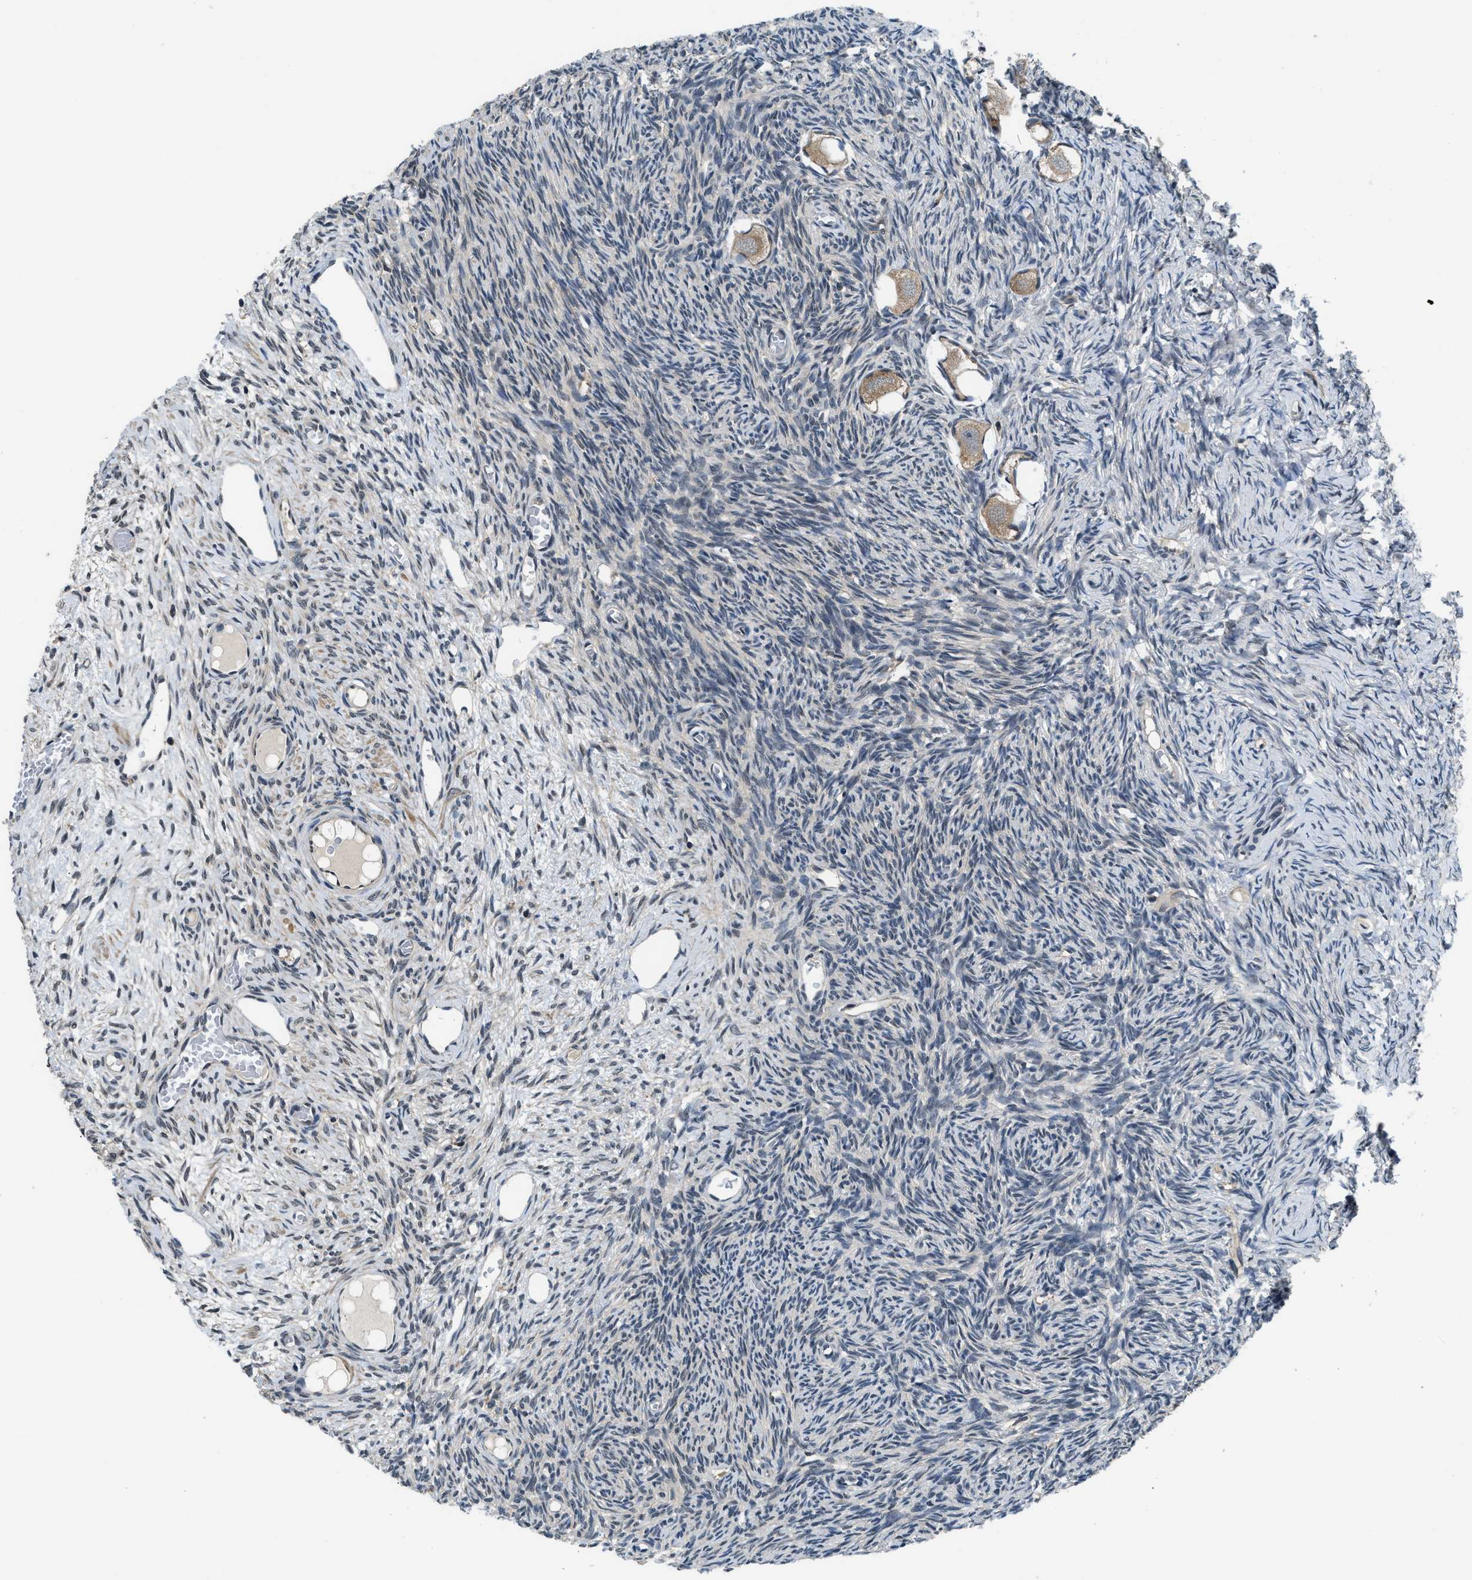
{"staining": {"intensity": "moderate", "quantity": ">75%", "location": "cytoplasmic/membranous"}, "tissue": "ovary", "cell_type": "Follicle cells", "image_type": "normal", "snomed": [{"axis": "morphology", "description": "Normal tissue, NOS"}, {"axis": "topography", "description": "Ovary"}], "caption": "IHC micrograph of benign ovary: ovary stained using immunohistochemistry displays medium levels of moderate protein expression localized specifically in the cytoplasmic/membranous of follicle cells, appearing as a cytoplasmic/membranous brown color.", "gene": "MTMR1", "patient": {"sex": "female", "age": 27}}